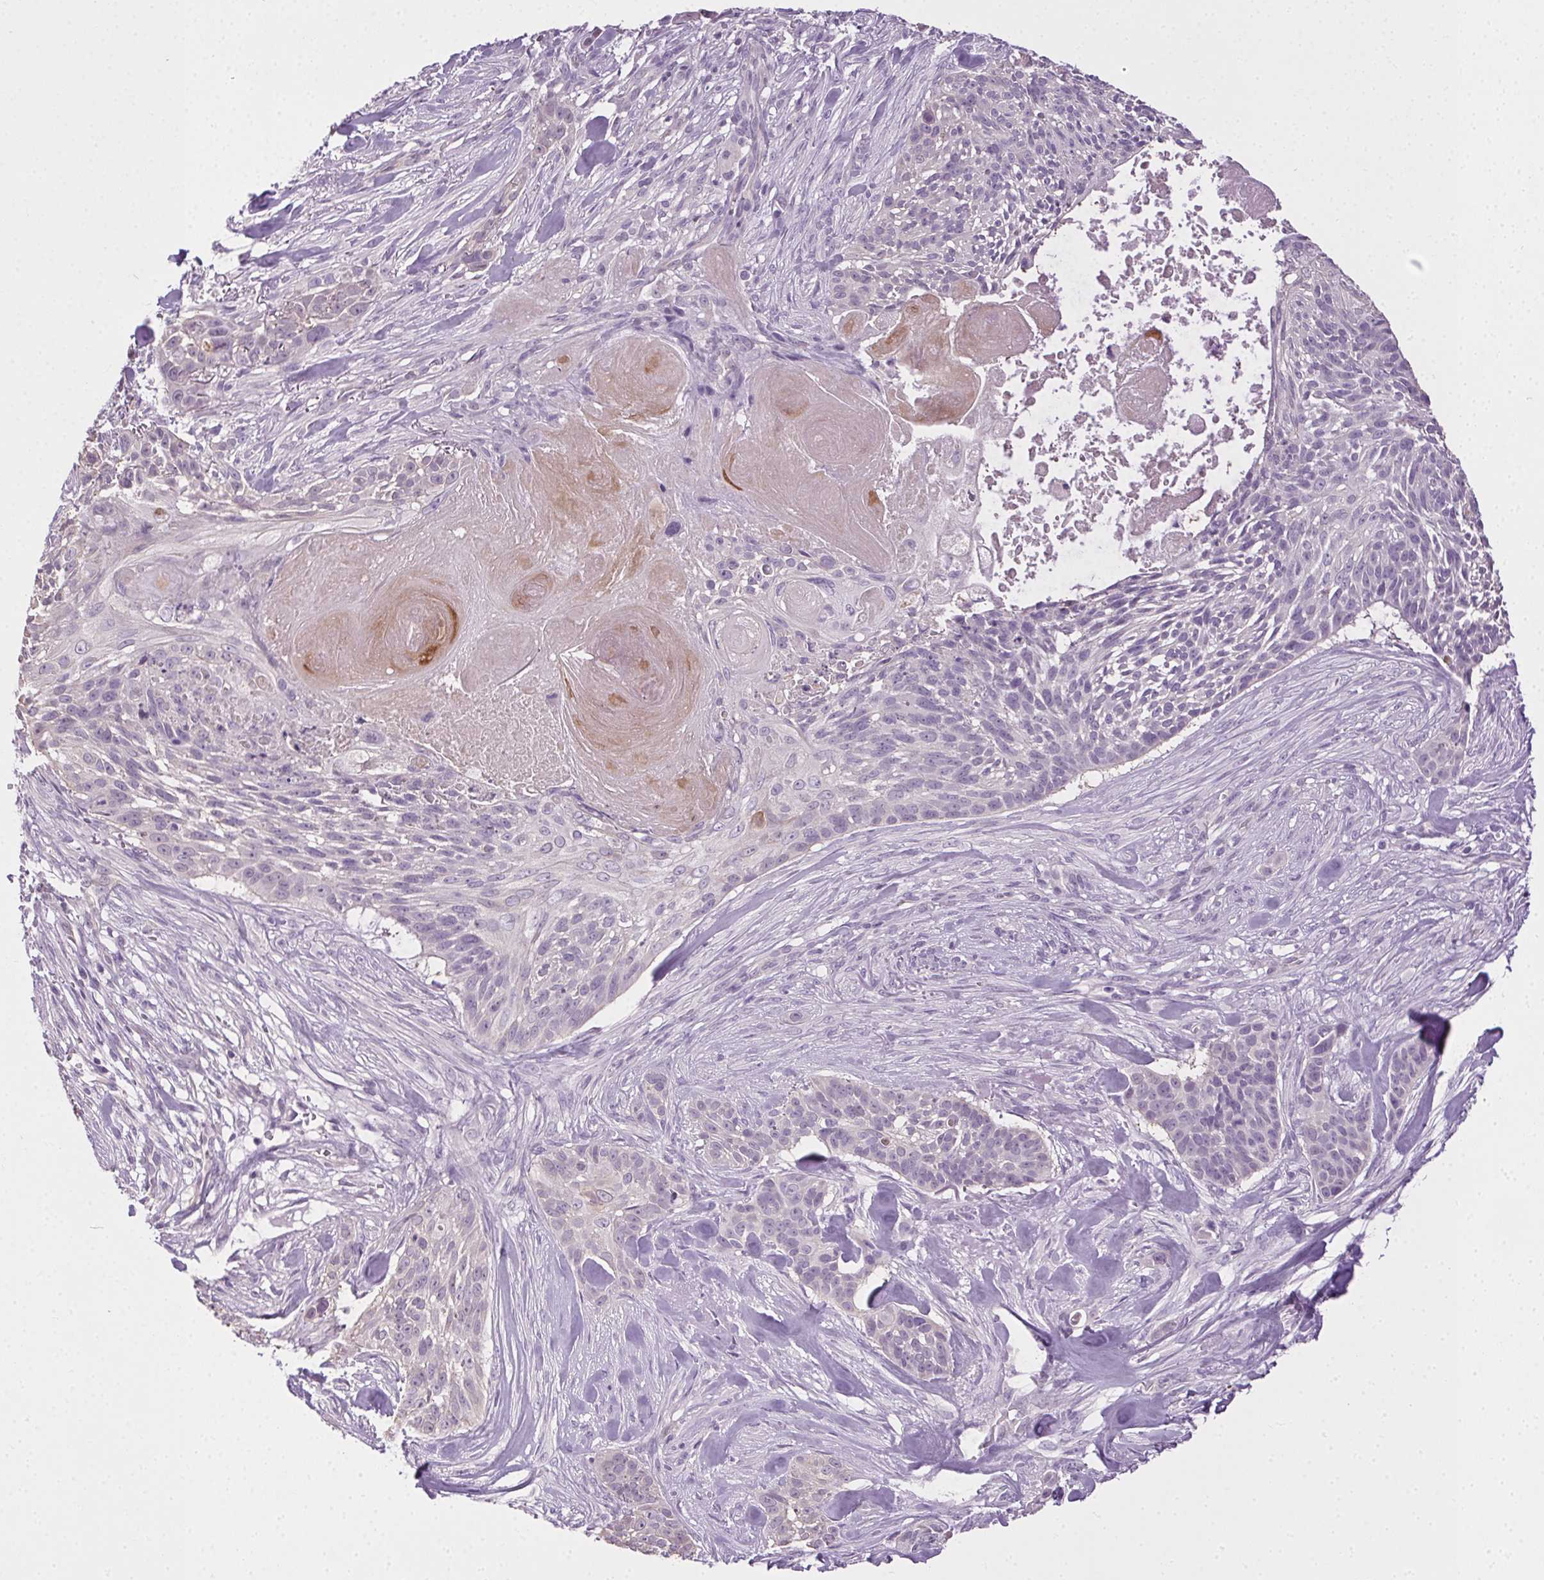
{"staining": {"intensity": "negative", "quantity": "none", "location": "none"}, "tissue": "skin cancer", "cell_type": "Tumor cells", "image_type": "cancer", "snomed": [{"axis": "morphology", "description": "Basal cell carcinoma"}, {"axis": "topography", "description": "Skin"}], "caption": "The image displays no staining of tumor cells in skin cancer. Nuclei are stained in blue.", "gene": "SYCE2", "patient": {"sex": "male", "age": 87}}